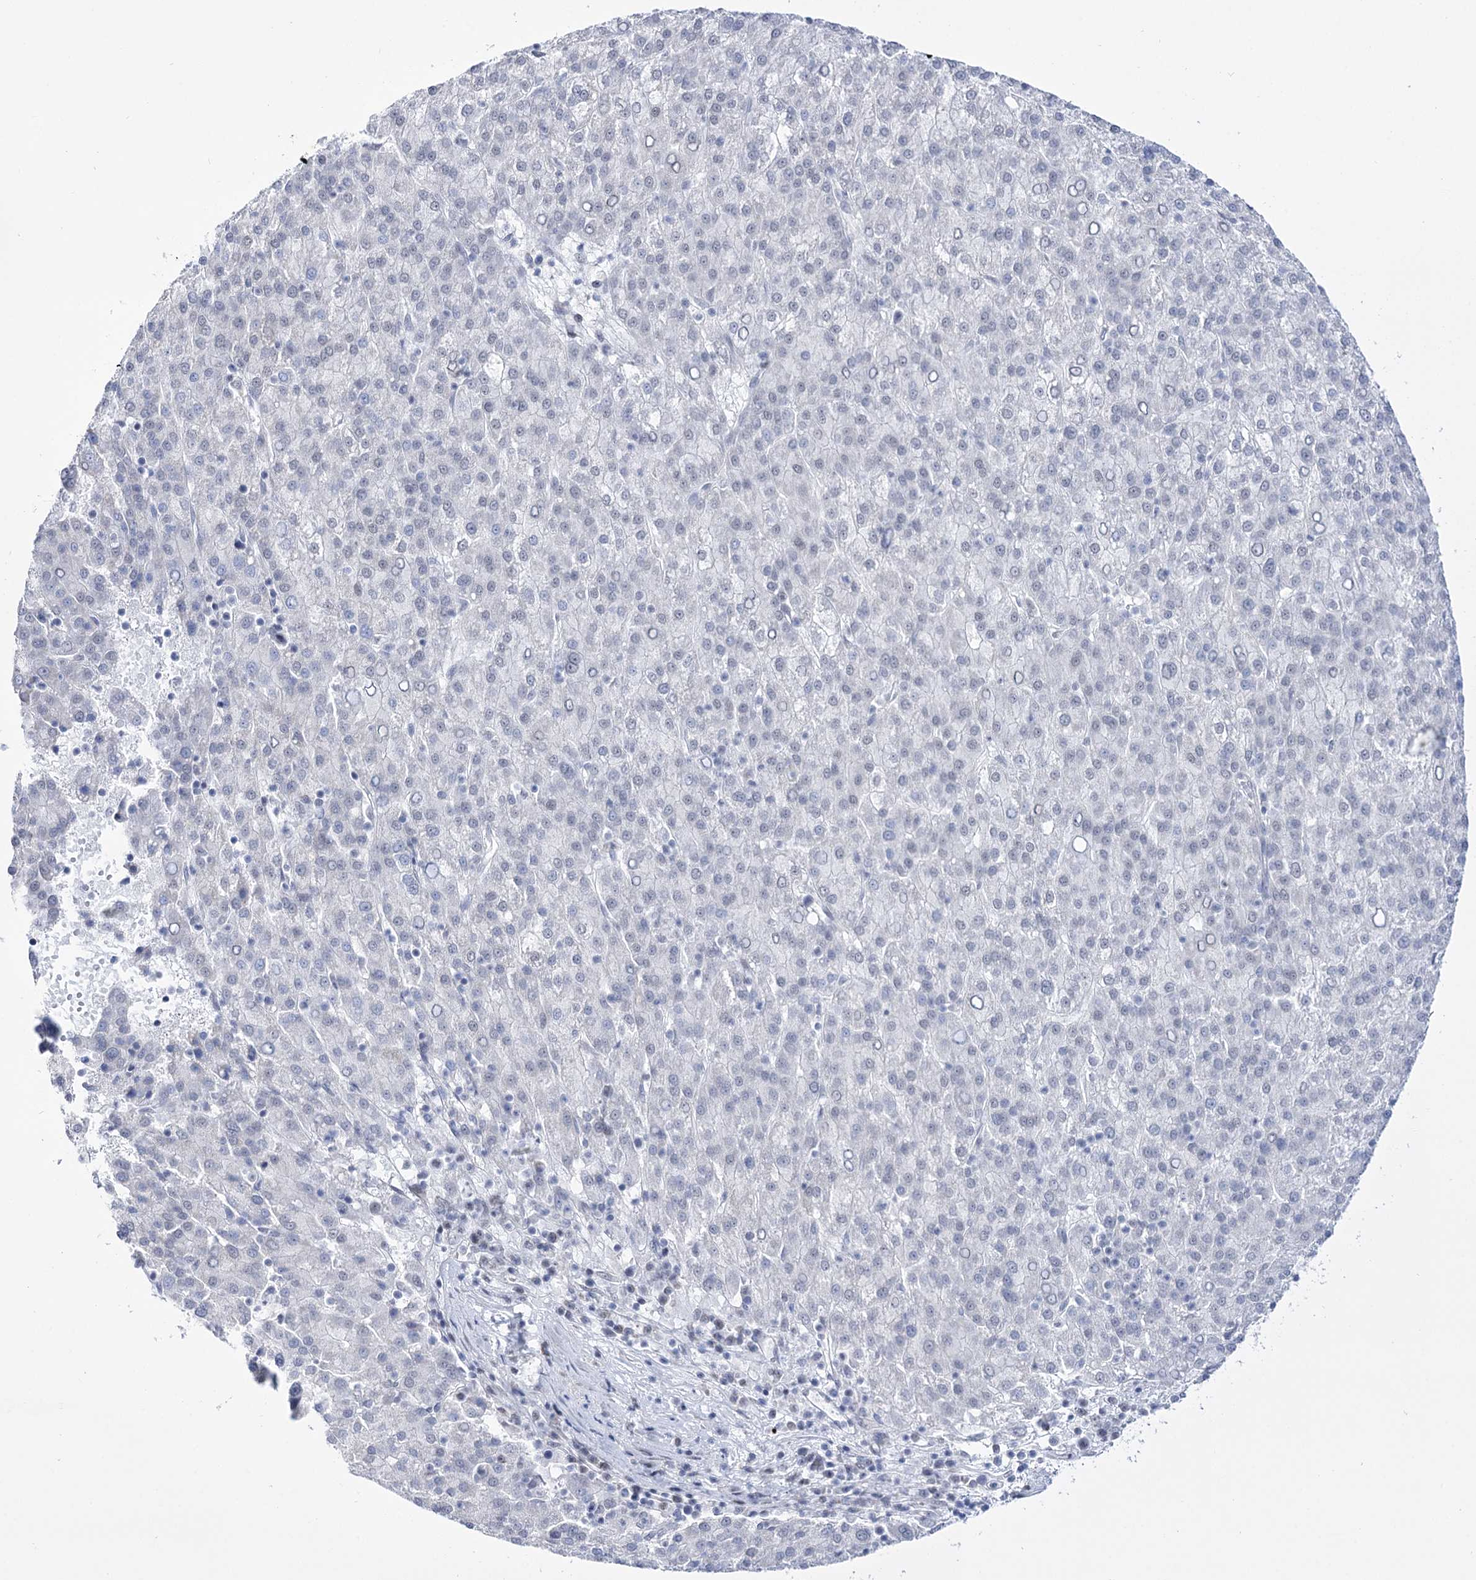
{"staining": {"intensity": "negative", "quantity": "none", "location": "none"}, "tissue": "liver cancer", "cell_type": "Tumor cells", "image_type": "cancer", "snomed": [{"axis": "morphology", "description": "Carcinoma, Hepatocellular, NOS"}, {"axis": "topography", "description": "Liver"}], "caption": "Immunohistochemistry (IHC) image of human liver hepatocellular carcinoma stained for a protein (brown), which exhibits no staining in tumor cells.", "gene": "RBM15B", "patient": {"sex": "female", "age": 58}}